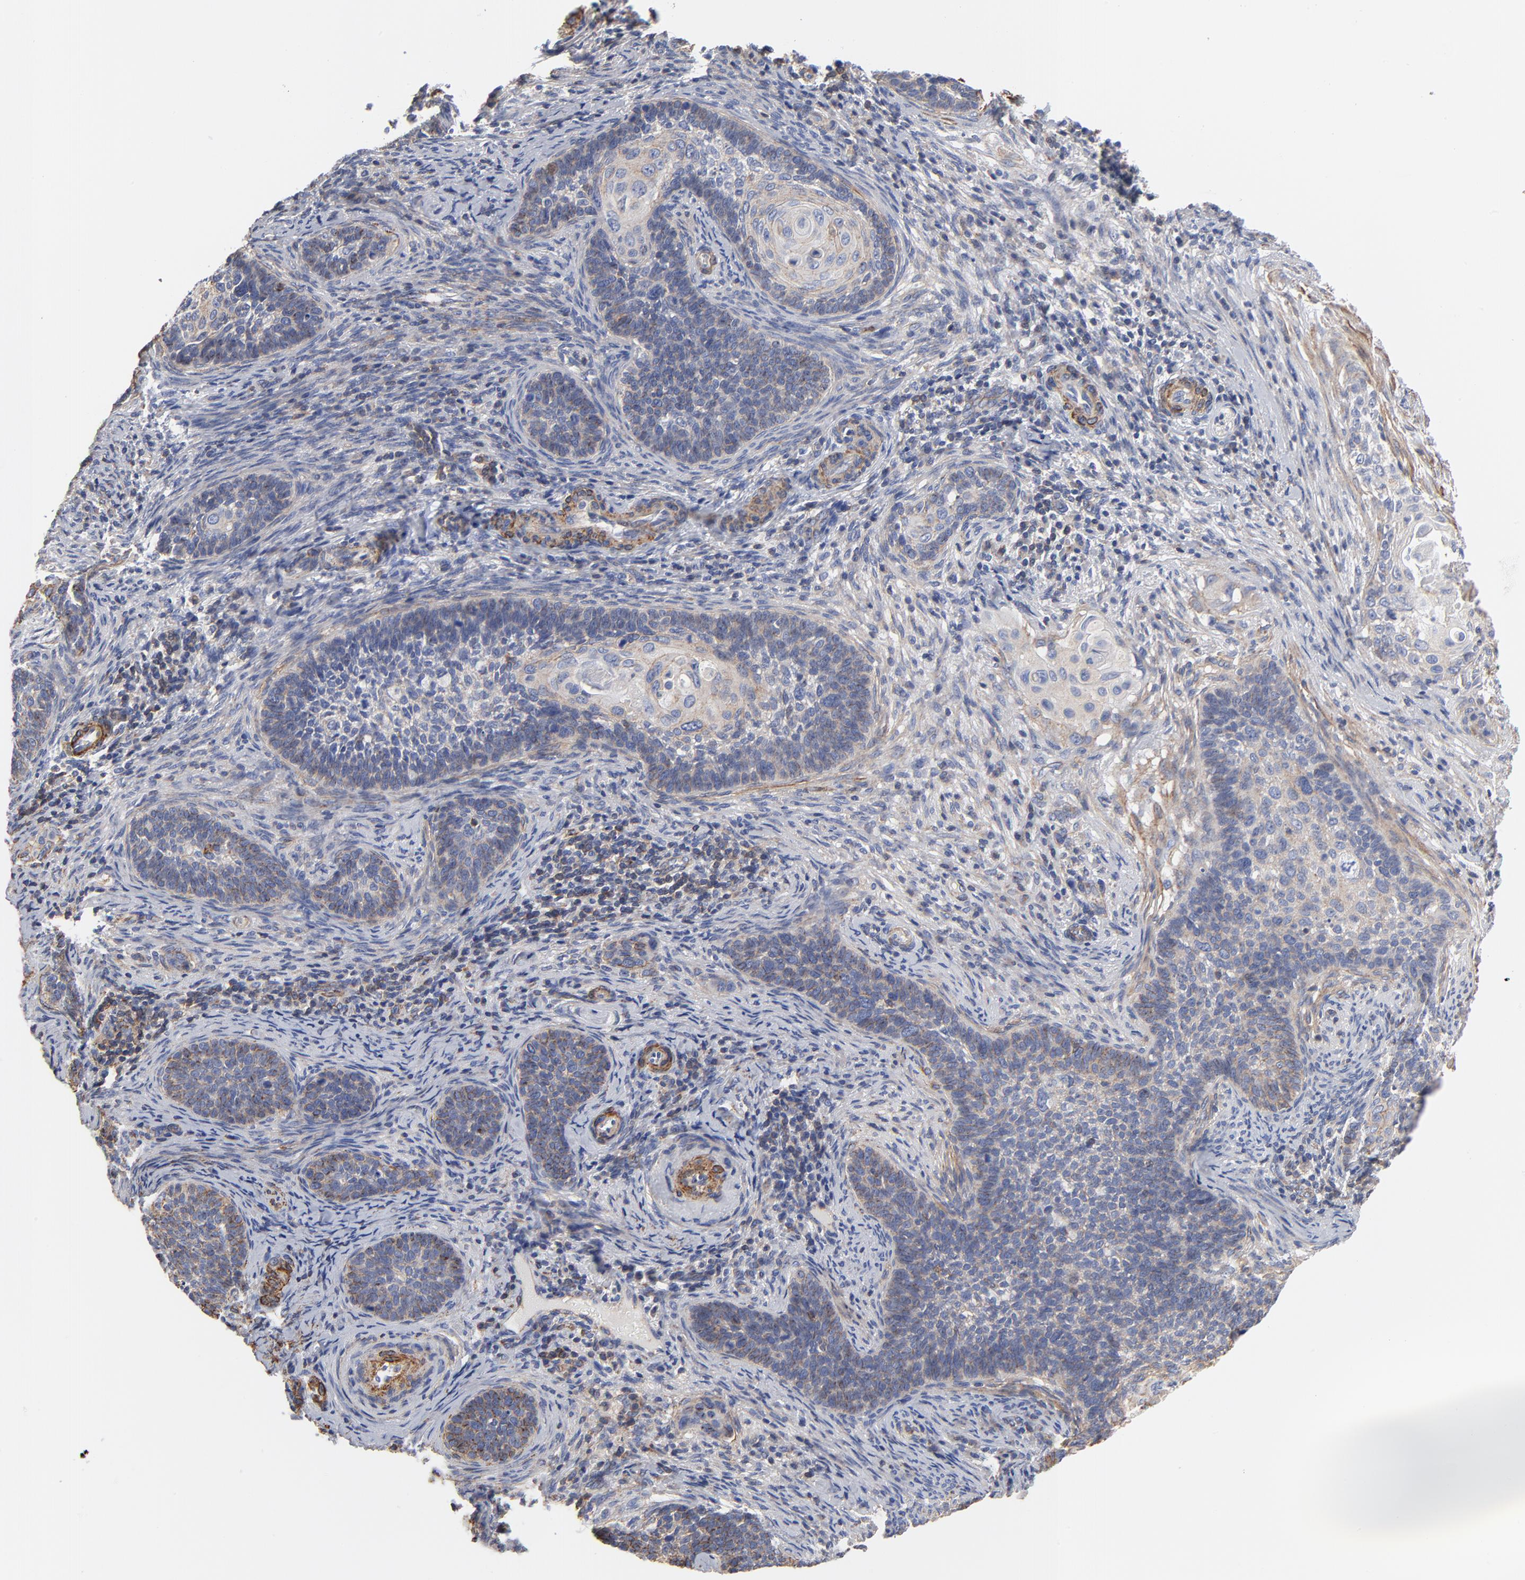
{"staining": {"intensity": "weak", "quantity": "25%-75%", "location": "cytoplasmic/membranous"}, "tissue": "cervical cancer", "cell_type": "Tumor cells", "image_type": "cancer", "snomed": [{"axis": "morphology", "description": "Squamous cell carcinoma, NOS"}, {"axis": "topography", "description": "Cervix"}], "caption": "IHC (DAB) staining of cervical squamous cell carcinoma shows weak cytoplasmic/membranous protein positivity in approximately 25%-75% of tumor cells.", "gene": "ACTA2", "patient": {"sex": "female", "age": 33}}